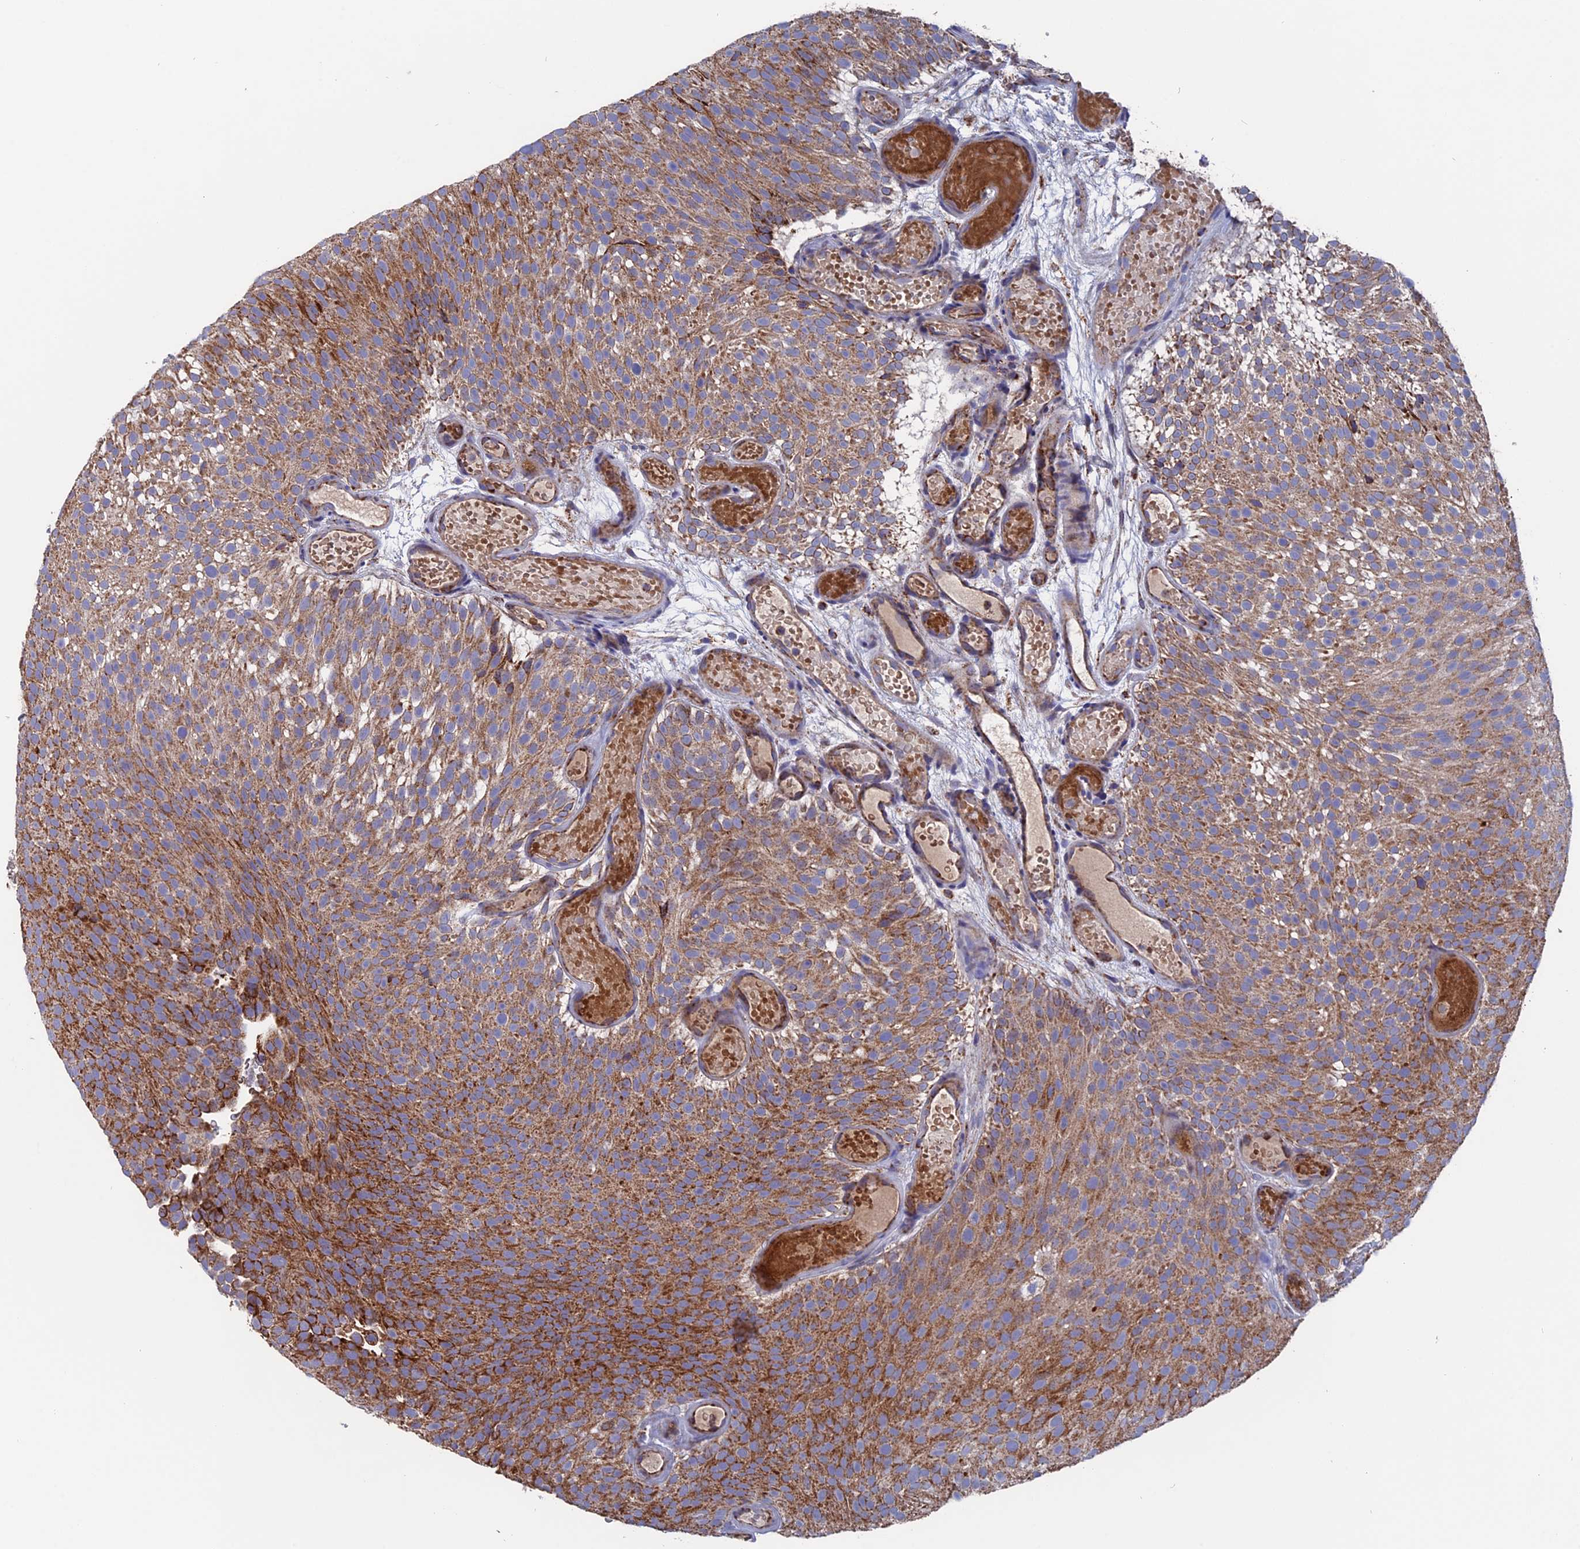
{"staining": {"intensity": "strong", "quantity": "25%-75%", "location": "cytoplasmic/membranous"}, "tissue": "urothelial cancer", "cell_type": "Tumor cells", "image_type": "cancer", "snomed": [{"axis": "morphology", "description": "Urothelial carcinoma, Low grade"}, {"axis": "topography", "description": "Urinary bladder"}], "caption": "The histopathology image displays immunohistochemical staining of urothelial cancer. There is strong cytoplasmic/membranous staining is seen in approximately 25%-75% of tumor cells.", "gene": "TGFA", "patient": {"sex": "male", "age": 78}}